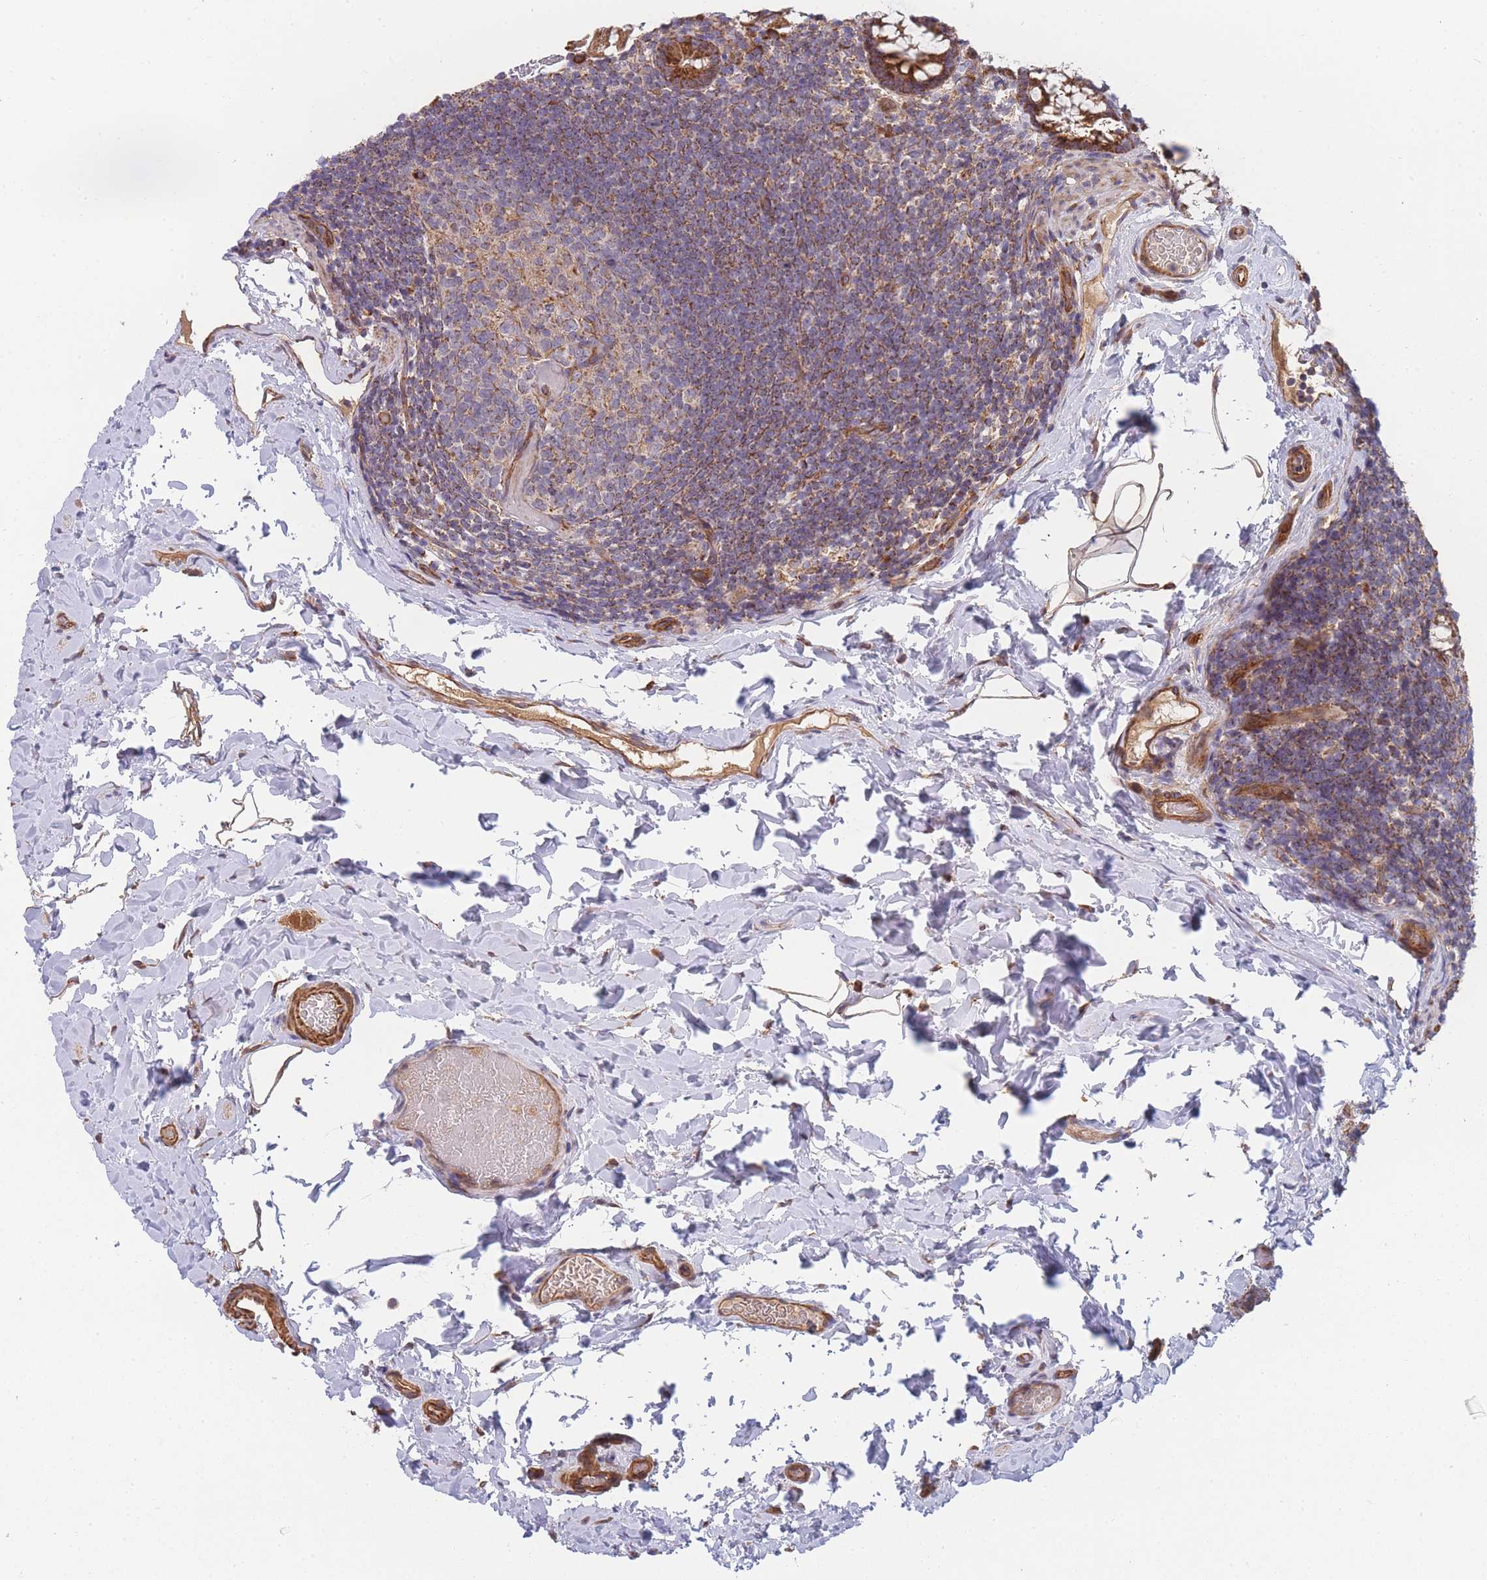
{"staining": {"intensity": "strong", "quantity": ">75%", "location": "cytoplasmic/membranous"}, "tissue": "colon", "cell_type": "Endothelial cells", "image_type": "normal", "snomed": [{"axis": "morphology", "description": "Normal tissue, NOS"}, {"axis": "topography", "description": "Colon"}], "caption": "Protein staining exhibits strong cytoplasmic/membranous staining in approximately >75% of endothelial cells in benign colon.", "gene": "MTRES1", "patient": {"sex": "male", "age": 46}}